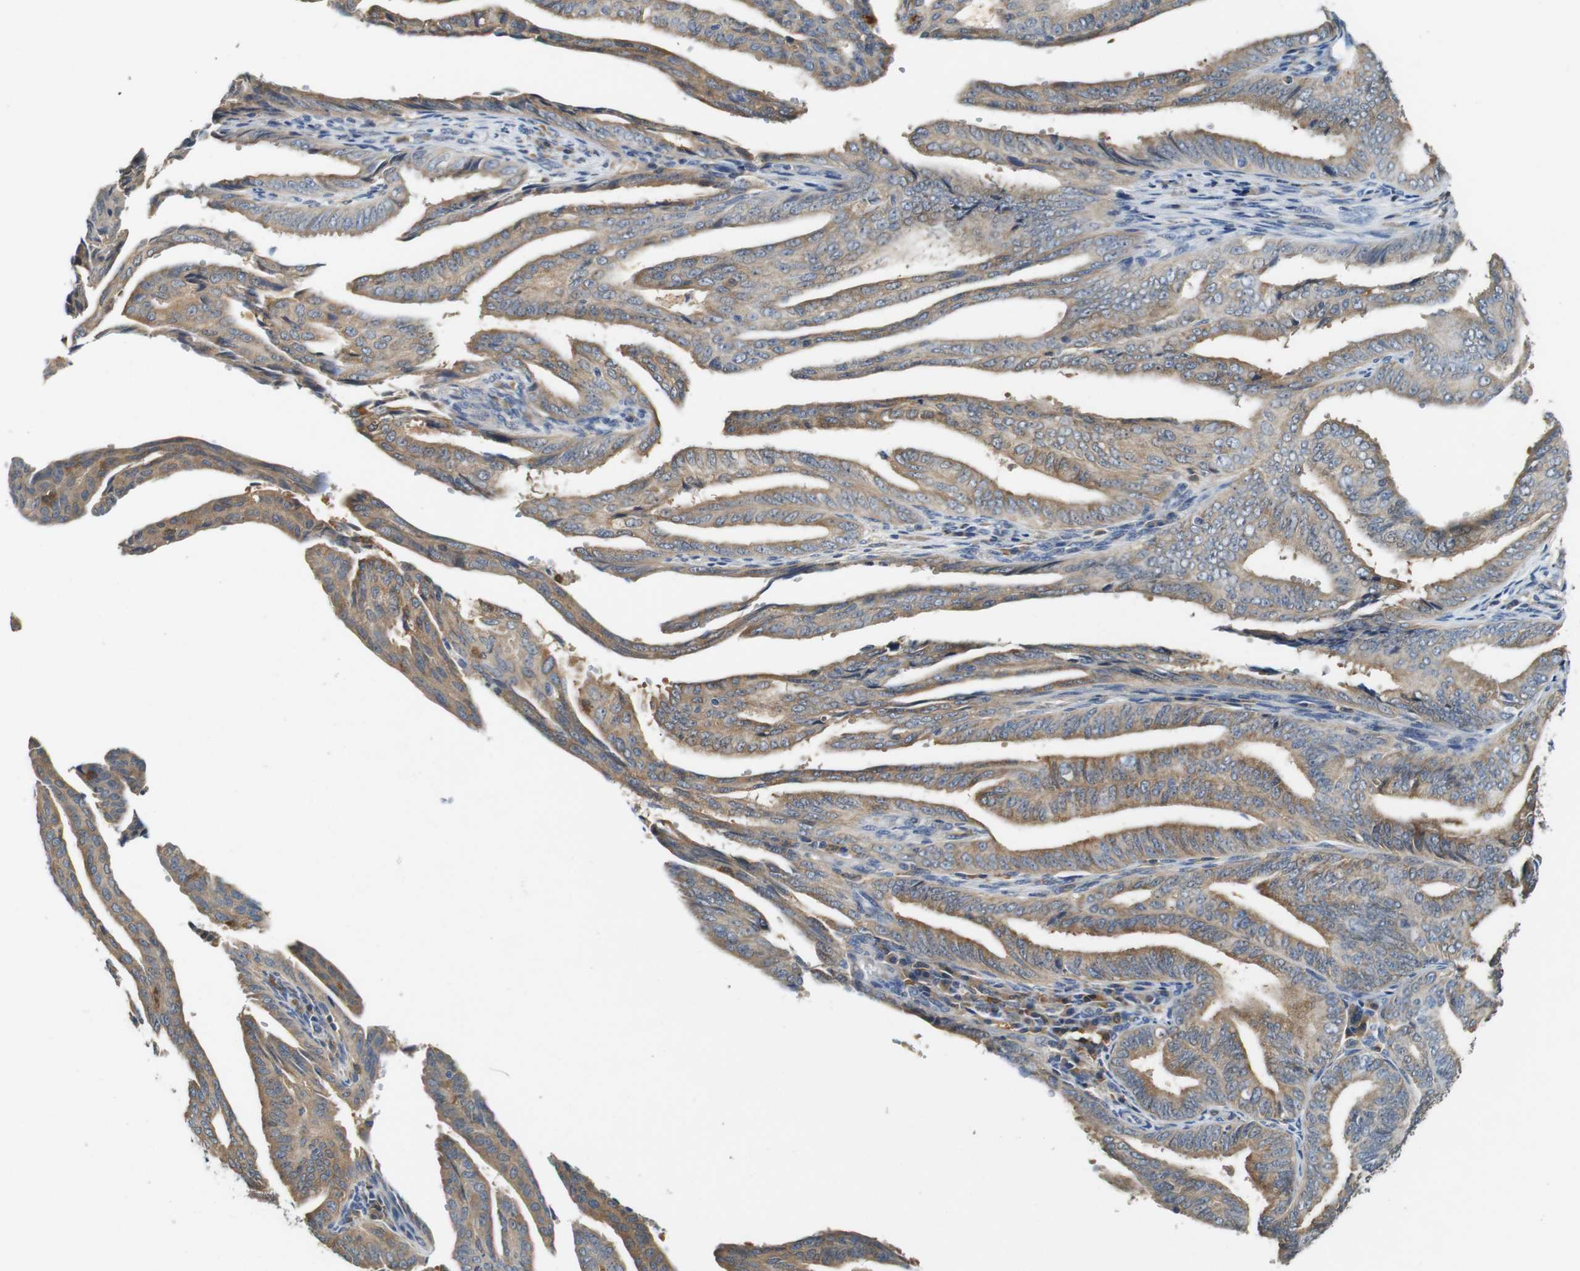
{"staining": {"intensity": "moderate", "quantity": ">75%", "location": "cytoplasmic/membranous"}, "tissue": "endometrial cancer", "cell_type": "Tumor cells", "image_type": "cancer", "snomed": [{"axis": "morphology", "description": "Adenocarcinoma, NOS"}, {"axis": "topography", "description": "Endometrium"}], "caption": "Endometrial adenocarcinoma was stained to show a protein in brown. There is medium levels of moderate cytoplasmic/membranous positivity in approximately >75% of tumor cells.", "gene": "NEBL", "patient": {"sex": "female", "age": 58}}